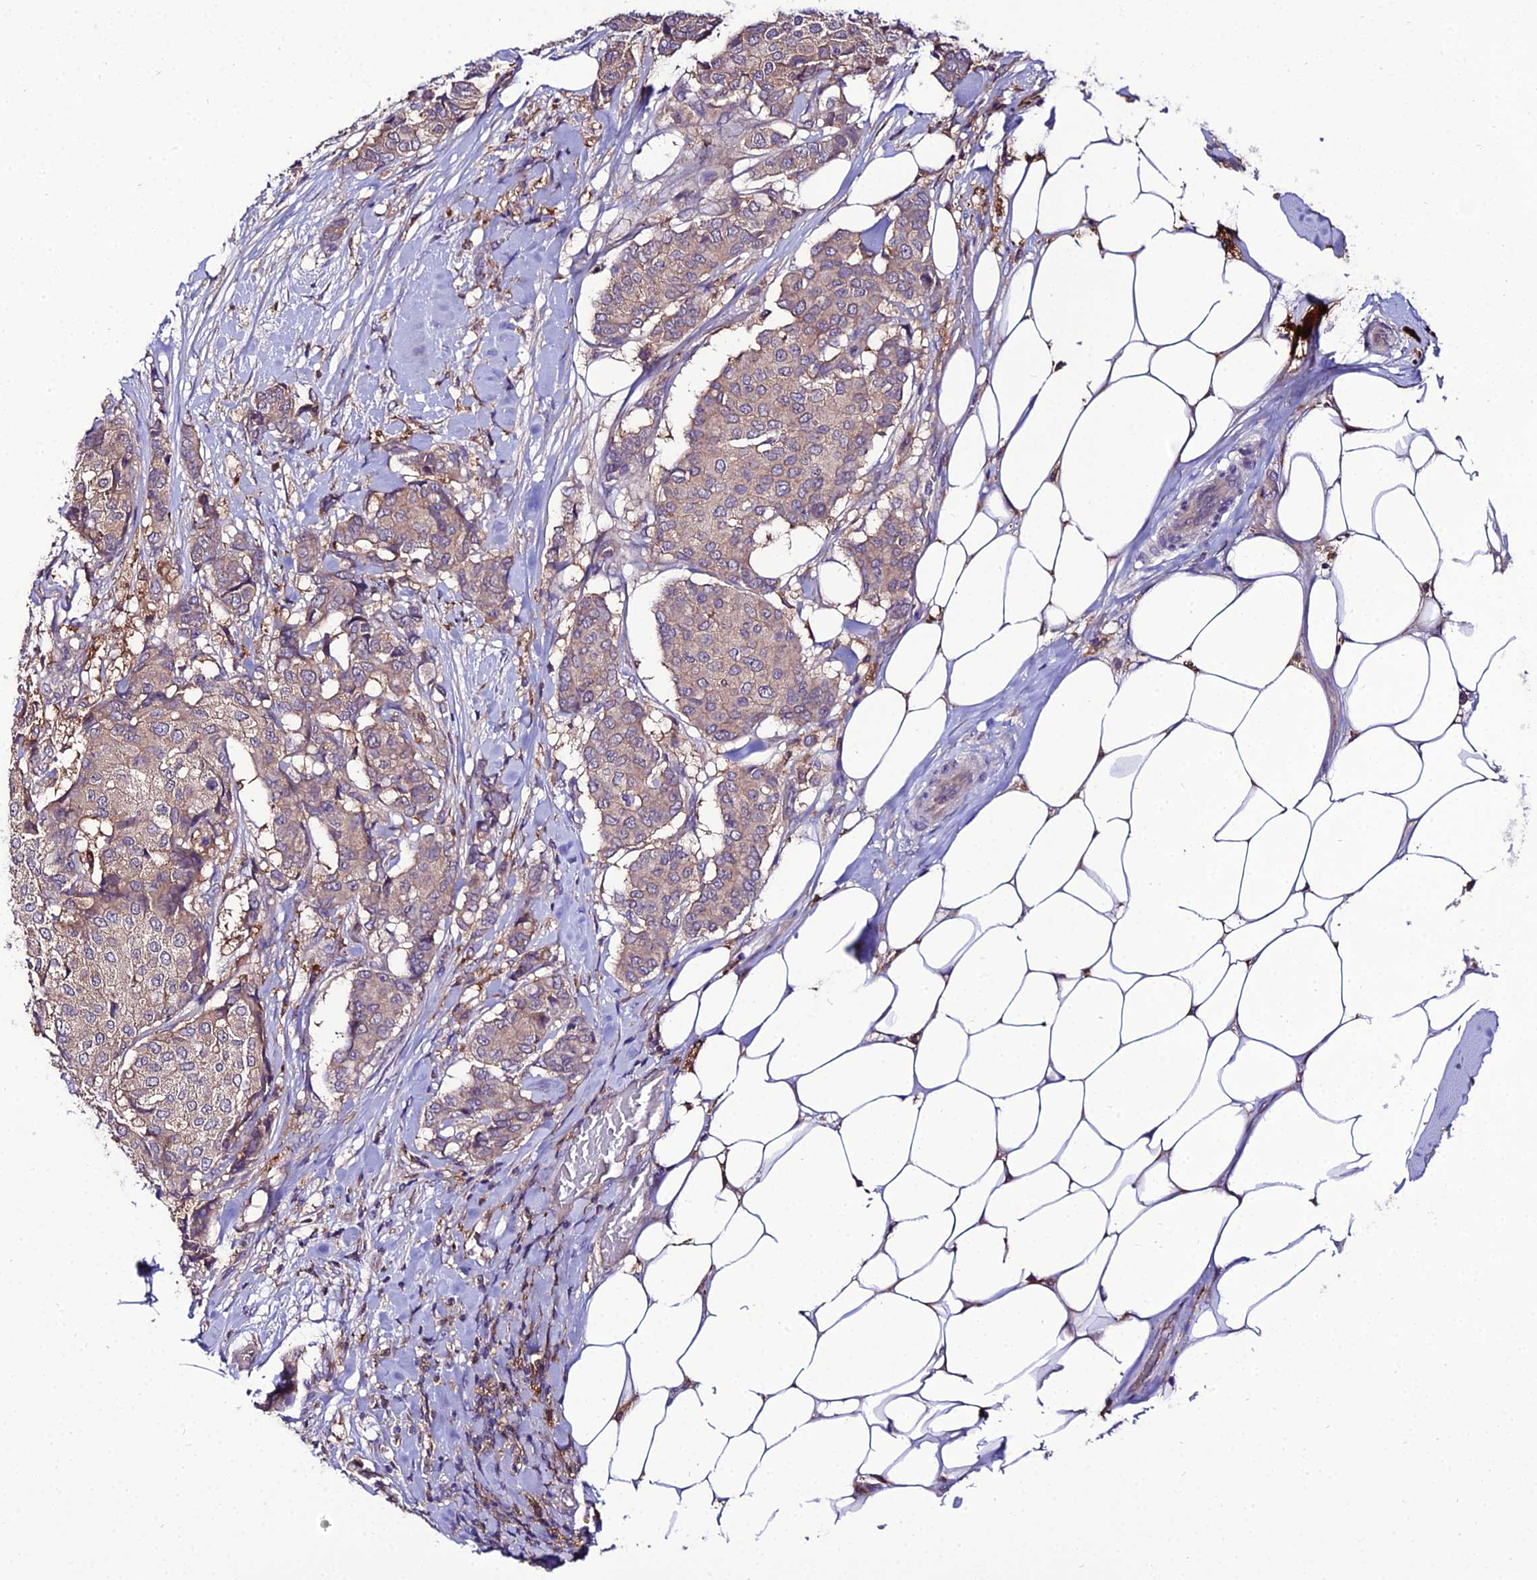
{"staining": {"intensity": "weak", "quantity": "<25%", "location": "cytoplasmic/membranous"}, "tissue": "breast cancer", "cell_type": "Tumor cells", "image_type": "cancer", "snomed": [{"axis": "morphology", "description": "Duct carcinoma"}, {"axis": "topography", "description": "Breast"}], "caption": "Breast invasive ductal carcinoma was stained to show a protein in brown. There is no significant positivity in tumor cells. (DAB (3,3'-diaminobenzidine) immunohistochemistry (IHC) visualized using brightfield microscopy, high magnification).", "gene": "C2orf69", "patient": {"sex": "female", "age": 75}}